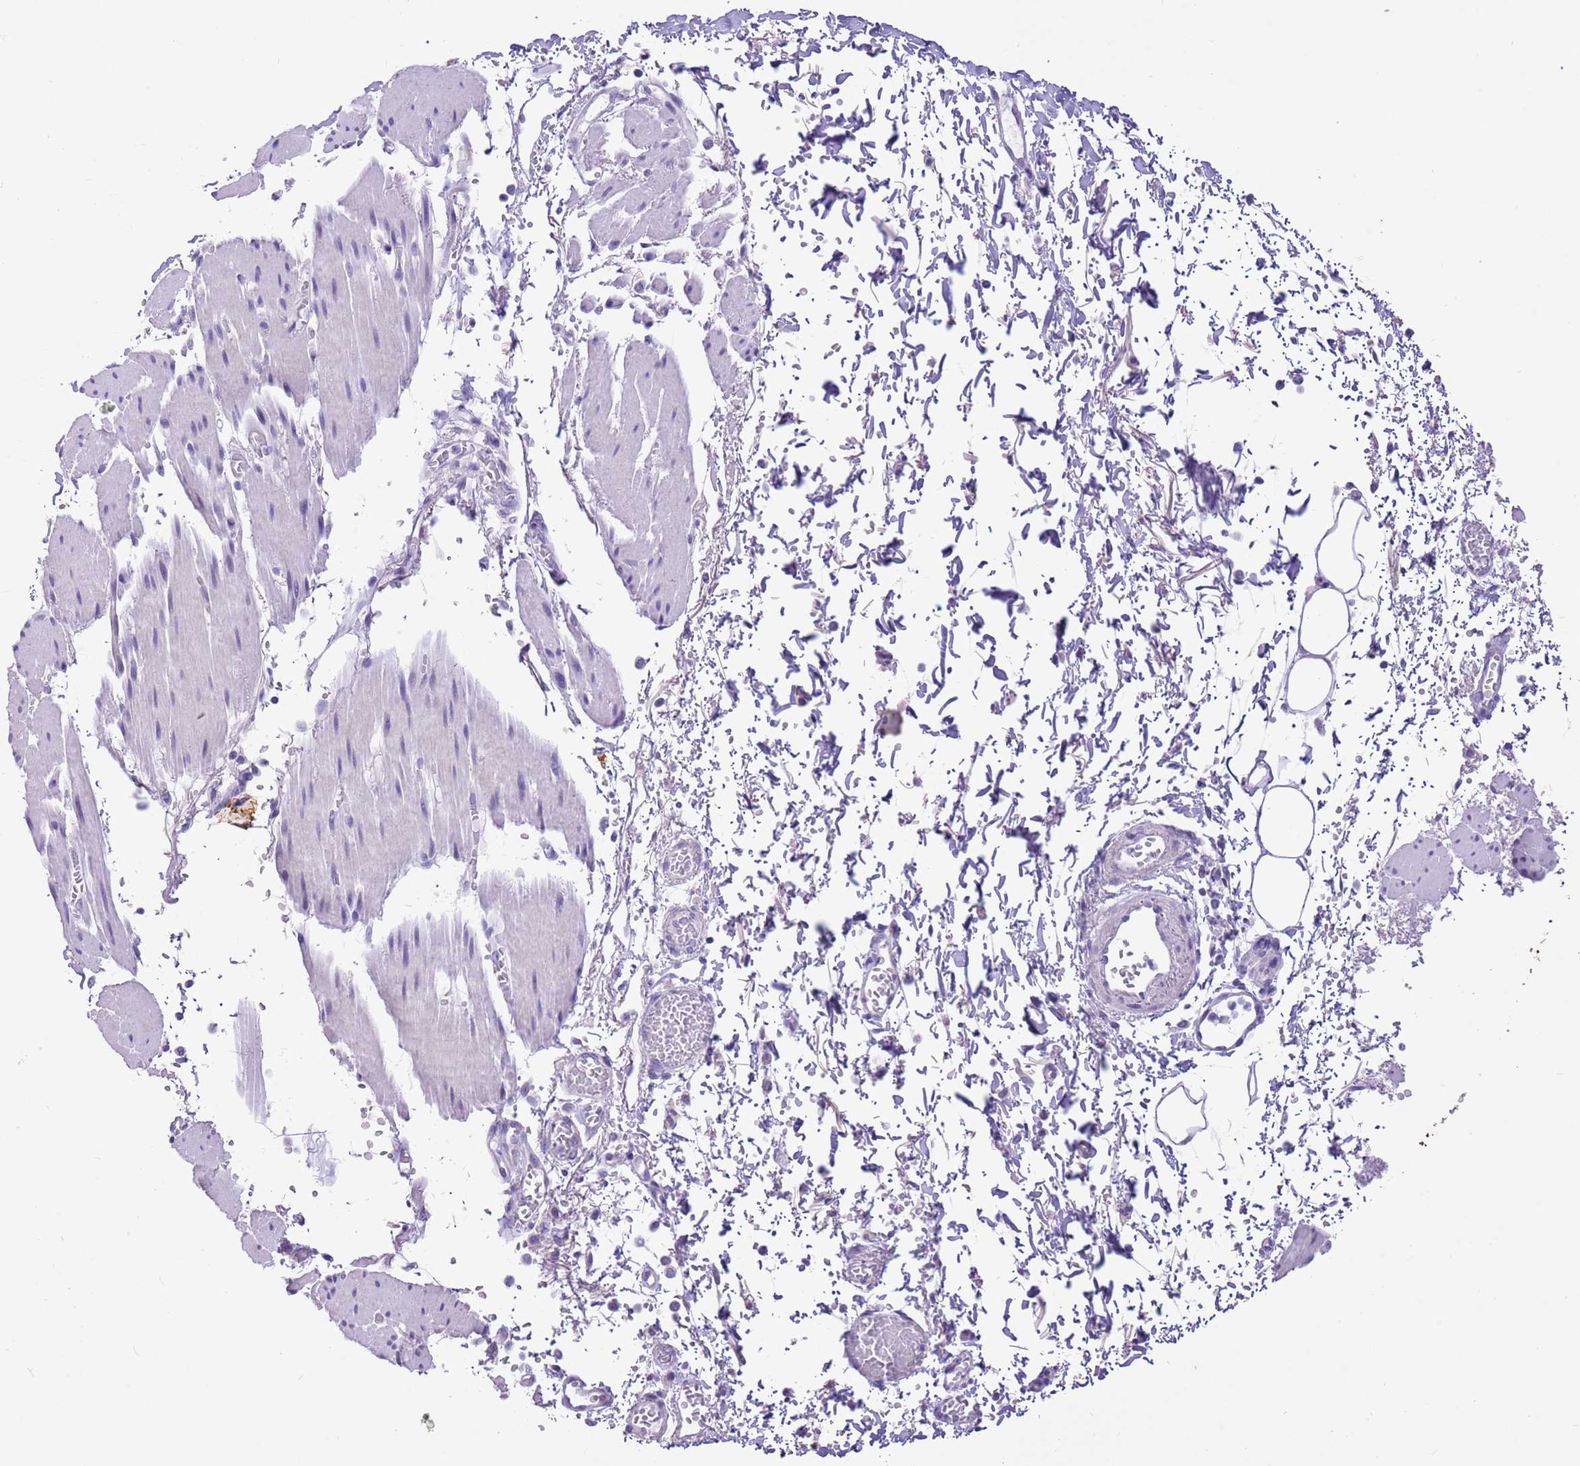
{"staining": {"intensity": "strong", "quantity": ">75%", "location": "cytoplasmic/membranous"}, "tissue": "esophagus", "cell_type": "Squamous epithelial cells", "image_type": "normal", "snomed": [{"axis": "morphology", "description": "Normal tissue, NOS"}, {"axis": "topography", "description": "Esophagus"}], "caption": "About >75% of squamous epithelial cells in benign esophagus demonstrate strong cytoplasmic/membranous protein staining as visualized by brown immunohistochemical staining.", "gene": "R3HDM4", "patient": {"sex": "male", "age": 81}}